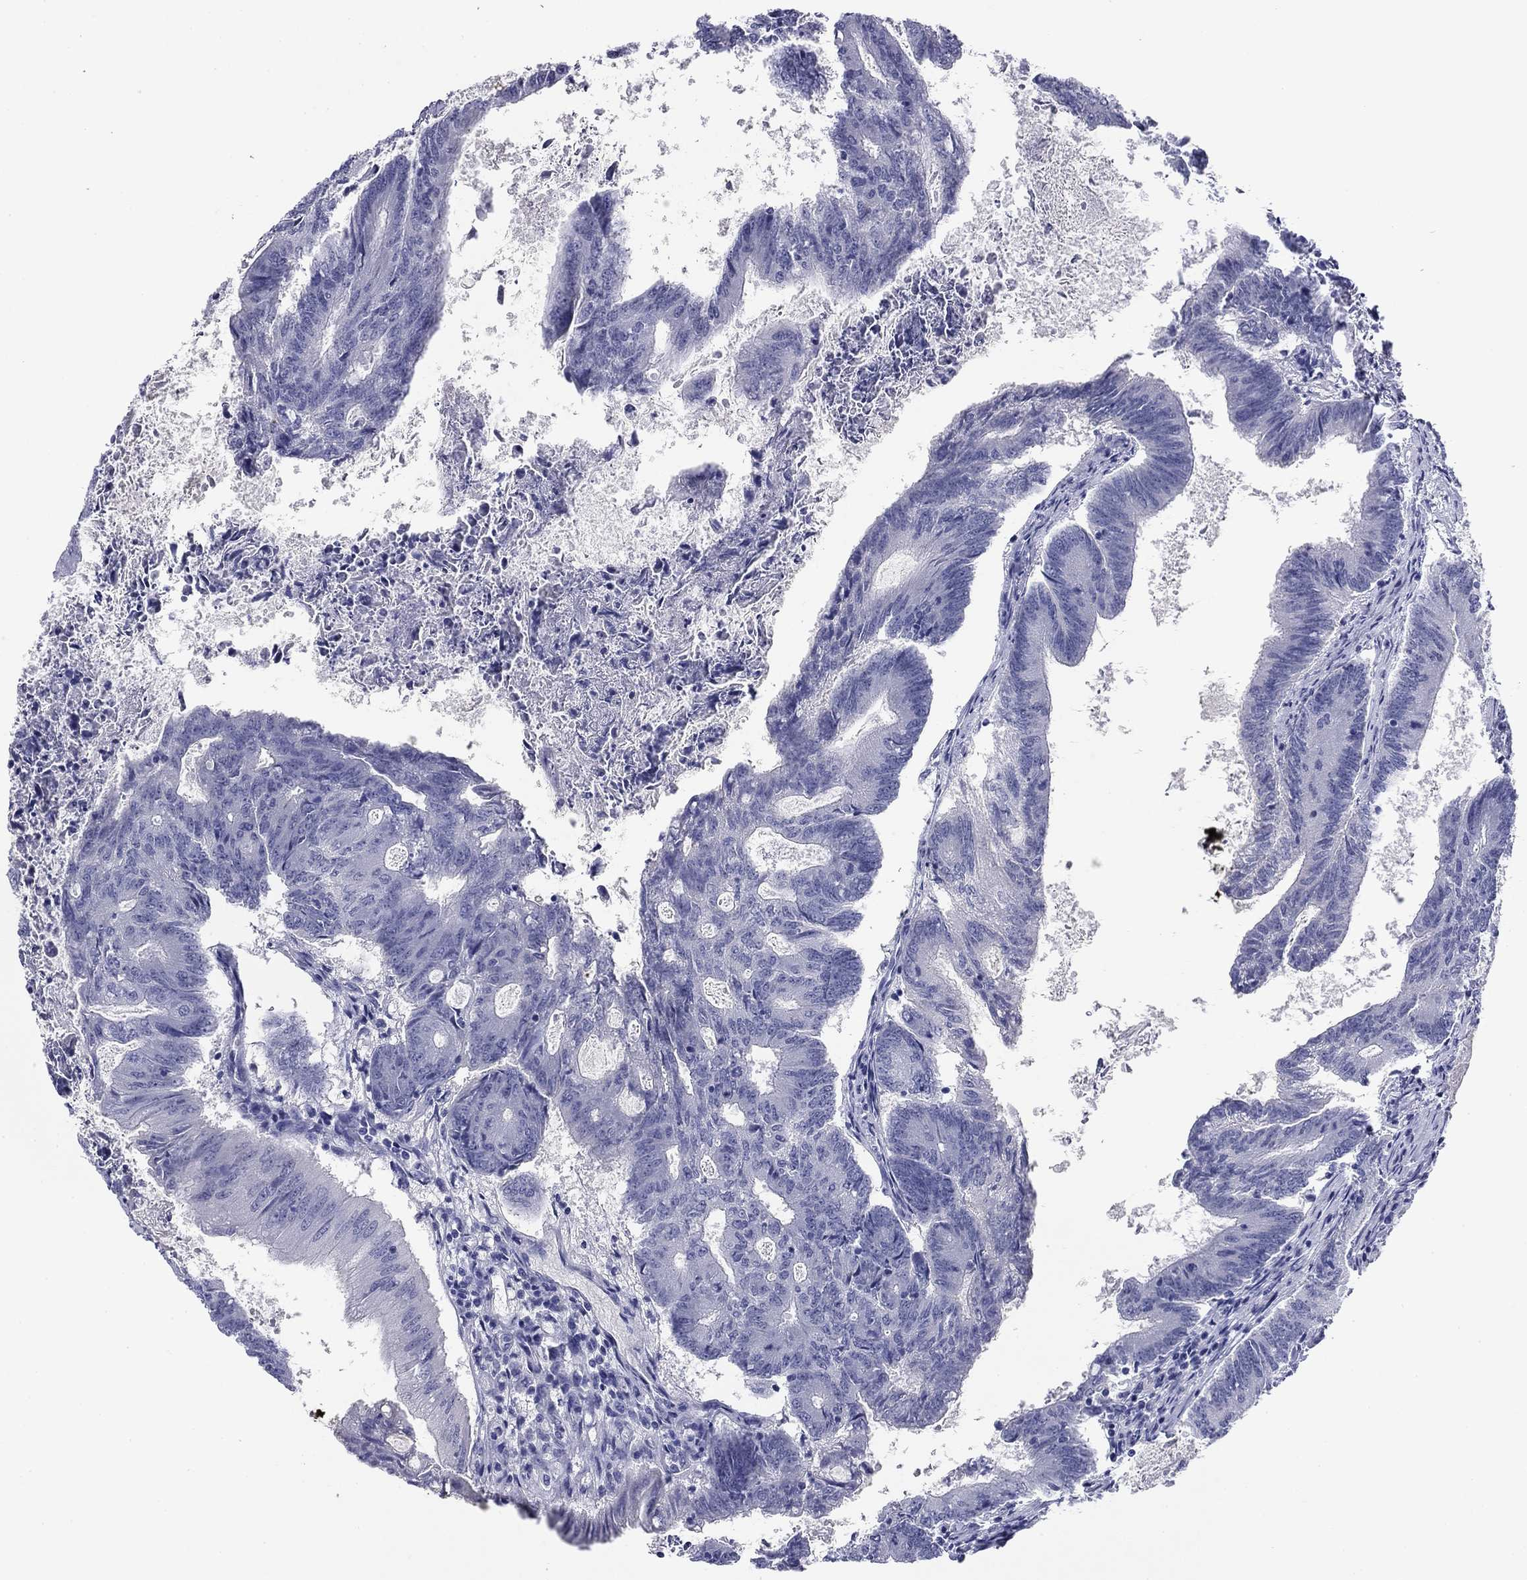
{"staining": {"intensity": "negative", "quantity": "none", "location": "none"}, "tissue": "colorectal cancer", "cell_type": "Tumor cells", "image_type": "cancer", "snomed": [{"axis": "morphology", "description": "Adenocarcinoma, NOS"}, {"axis": "topography", "description": "Colon"}], "caption": "Colorectal cancer stained for a protein using immunohistochemistry reveals no expression tumor cells.", "gene": "ABCC2", "patient": {"sex": "female", "age": 70}}